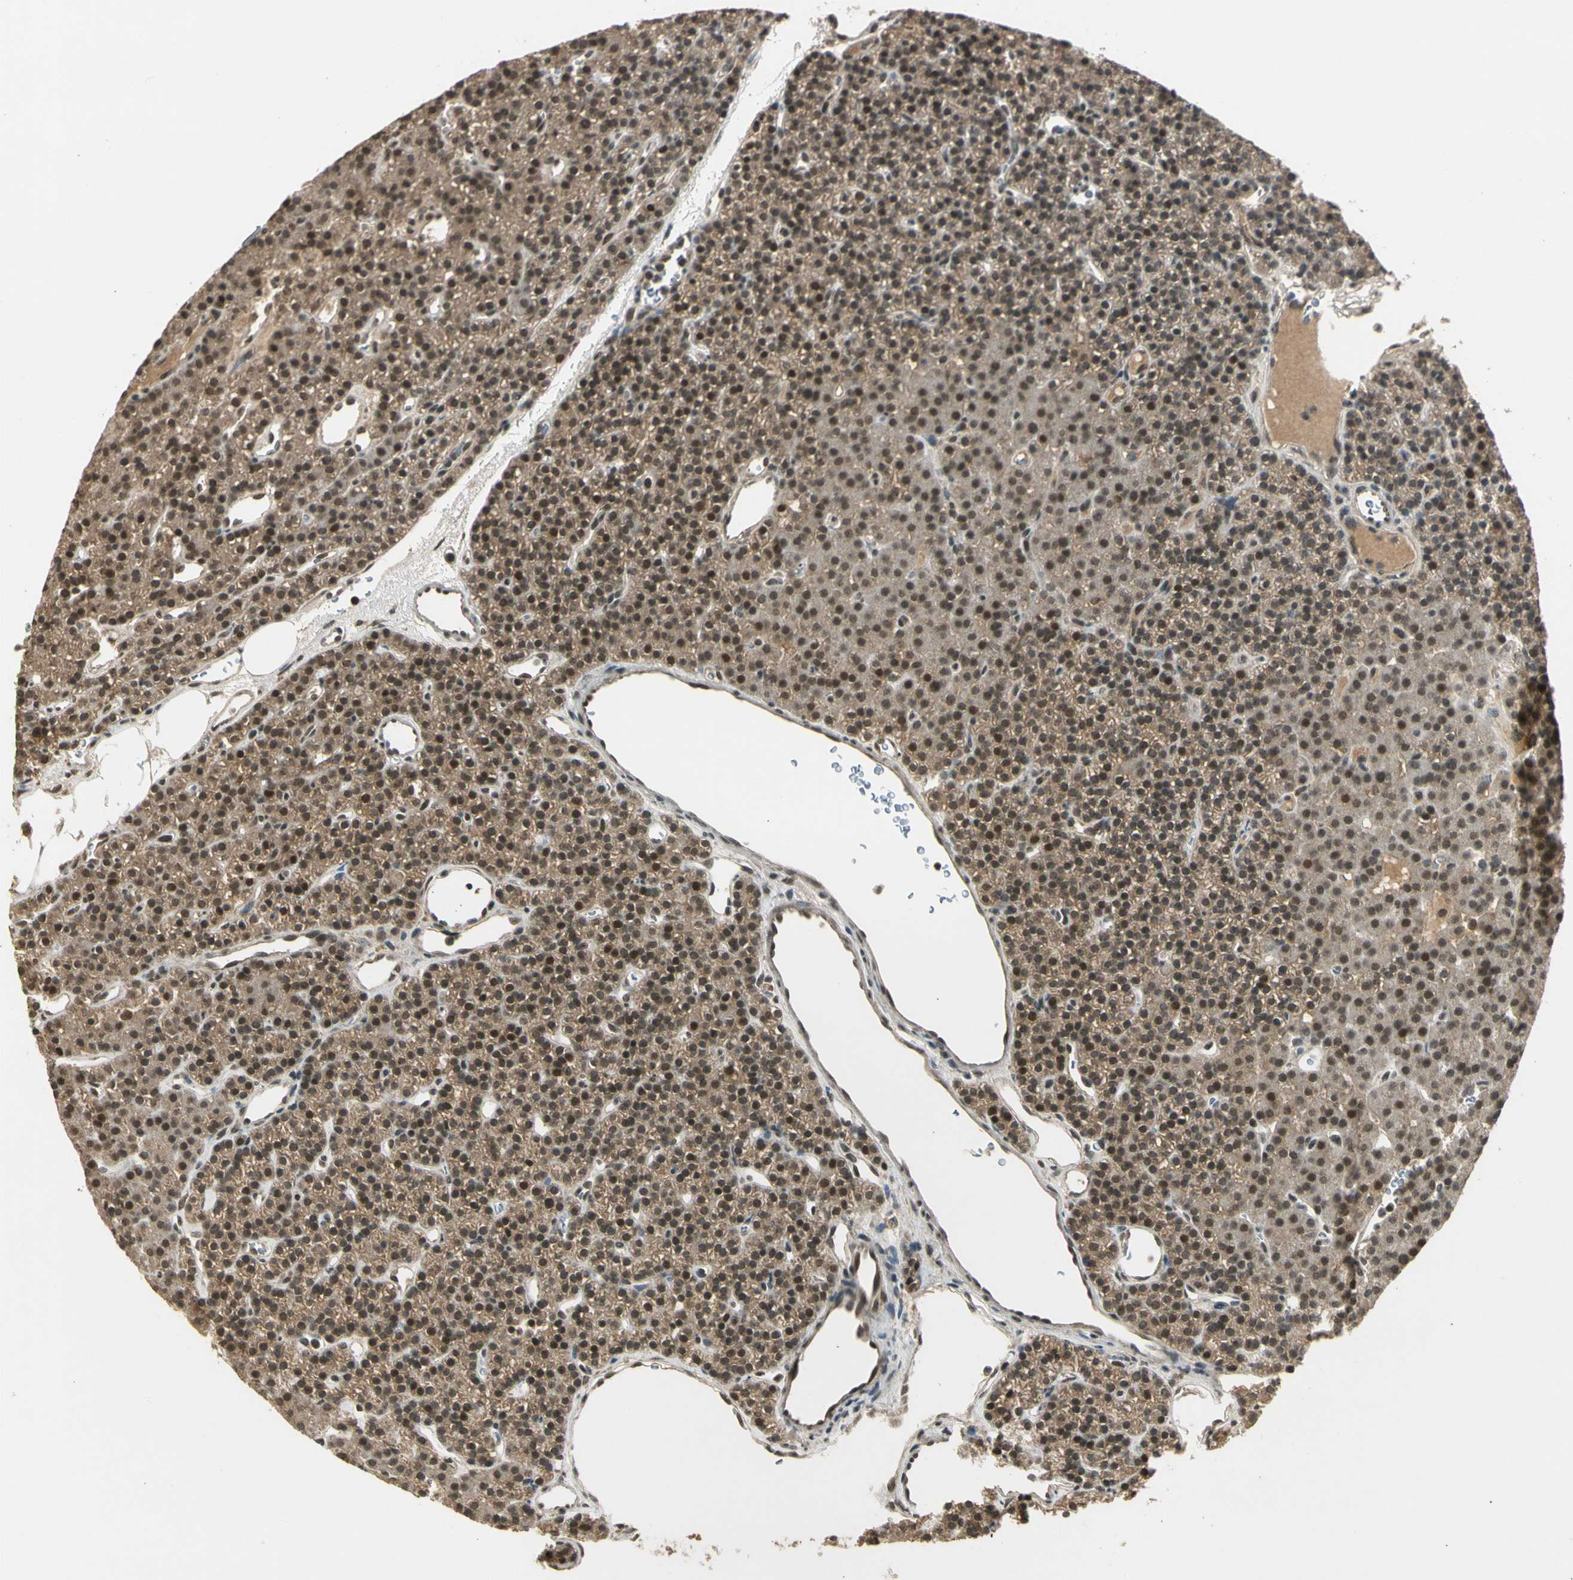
{"staining": {"intensity": "moderate", "quantity": ">75%", "location": "cytoplasmic/membranous,nuclear"}, "tissue": "parathyroid gland", "cell_type": "Glandular cells", "image_type": "normal", "snomed": [{"axis": "morphology", "description": "Normal tissue, NOS"}, {"axis": "morphology", "description": "Hyperplasia, NOS"}, {"axis": "topography", "description": "Parathyroid gland"}], "caption": "Protein expression by immunohistochemistry reveals moderate cytoplasmic/membranous,nuclear positivity in approximately >75% of glandular cells in benign parathyroid gland. (Brightfield microscopy of DAB IHC at high magnification).", "gene": "ZNF135", "patient": {"sex": "male", "age": 44}}